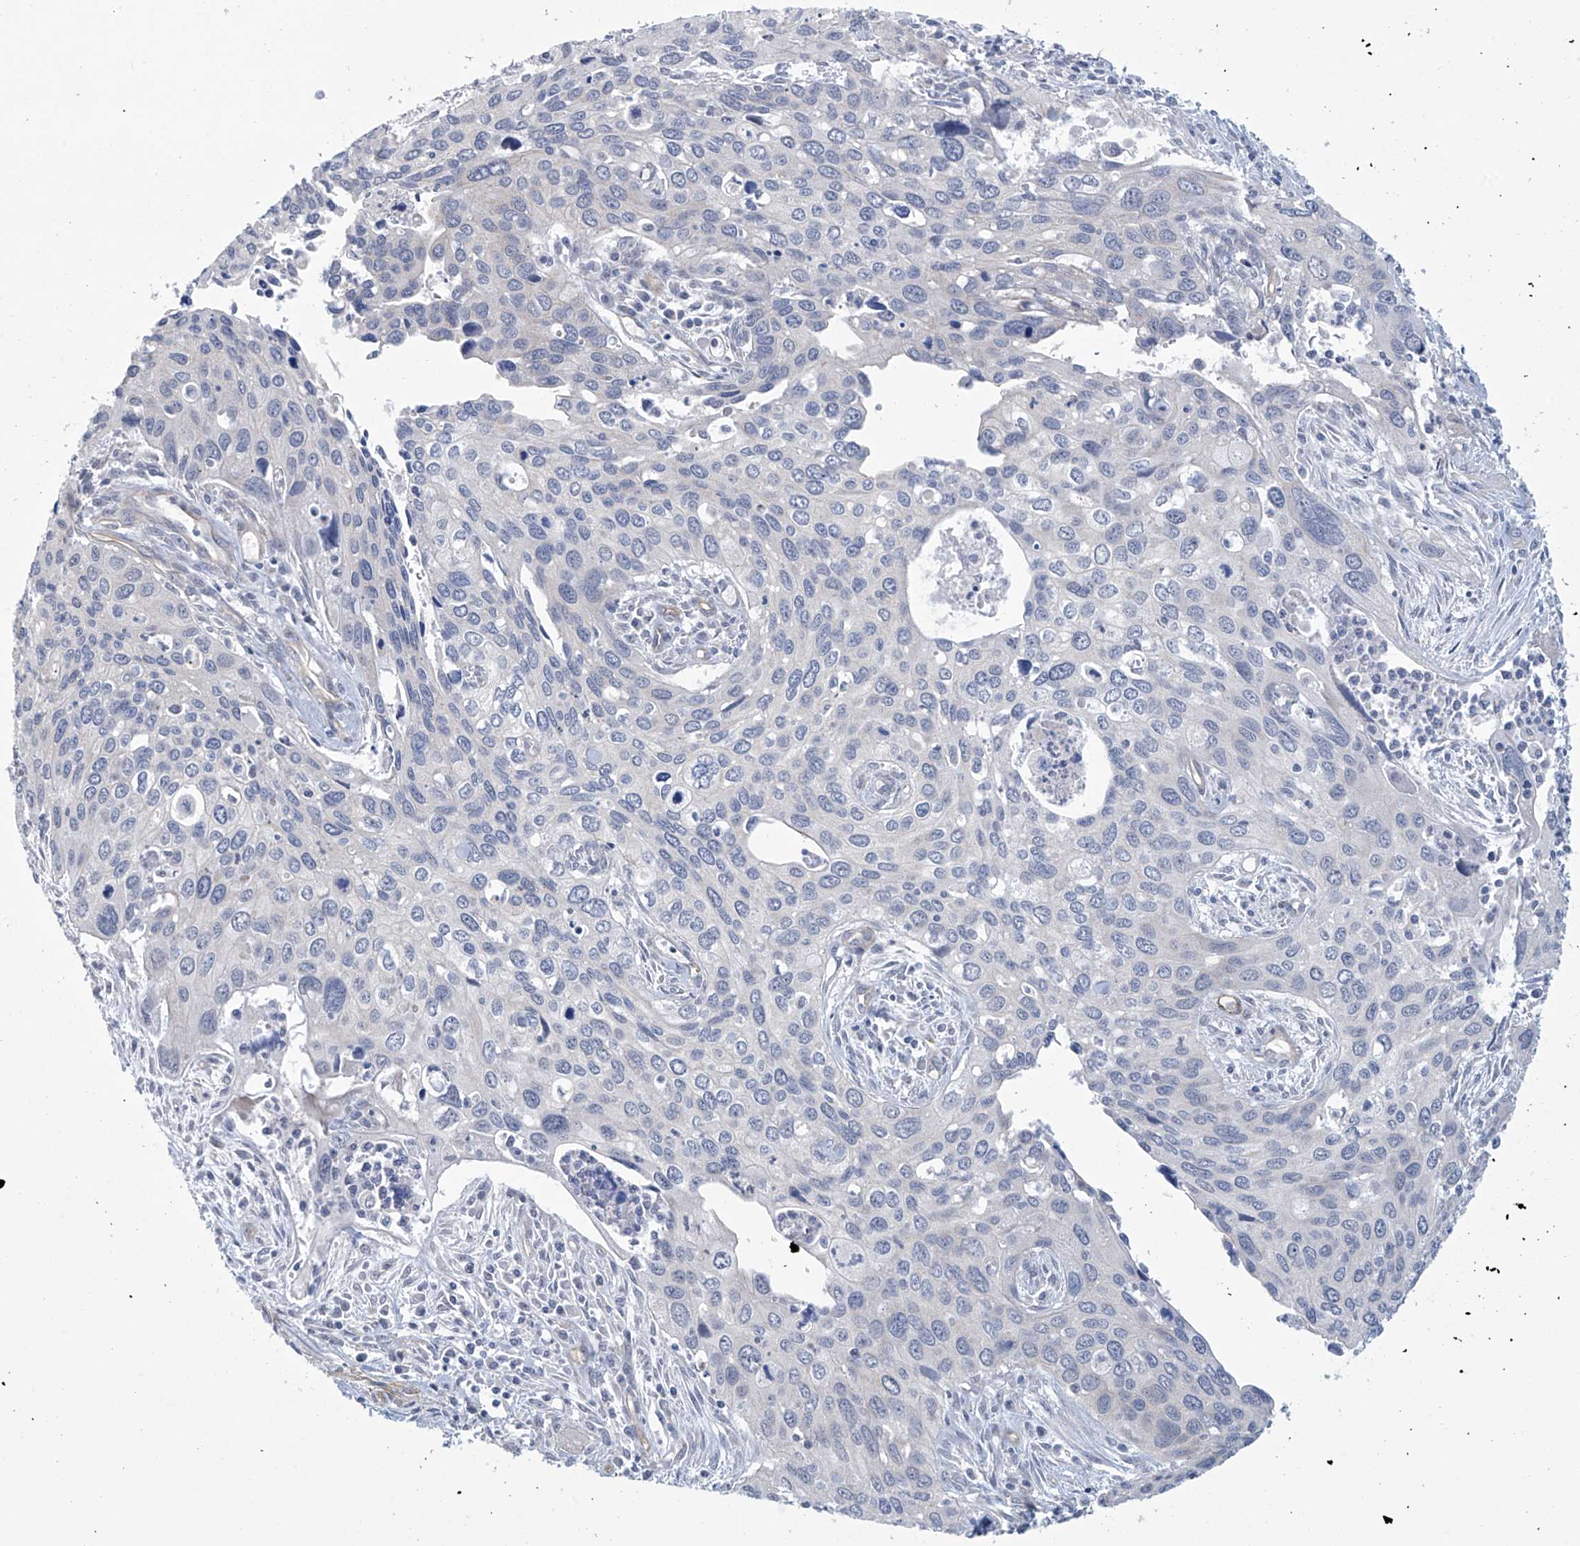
{"staining": {"intensity": "negative", "quantity": "none", "location": "none"}, "tissue": "cervical cancer", "cell_type": "Tumor cells", "image_type": "cancer", "snomed": [{"axis": "morphology", "description": "Squamous cell carcinoma, NOS"}, {"axis": "topography", "description": "Cervix"}], "caption": "A micrograph of squamous cell carcinoma (cervical) stained for a protein displays no brown staining in tumor cells.", "gene": "ABHD13", "patient": {"sex": "female", "age": 55}}